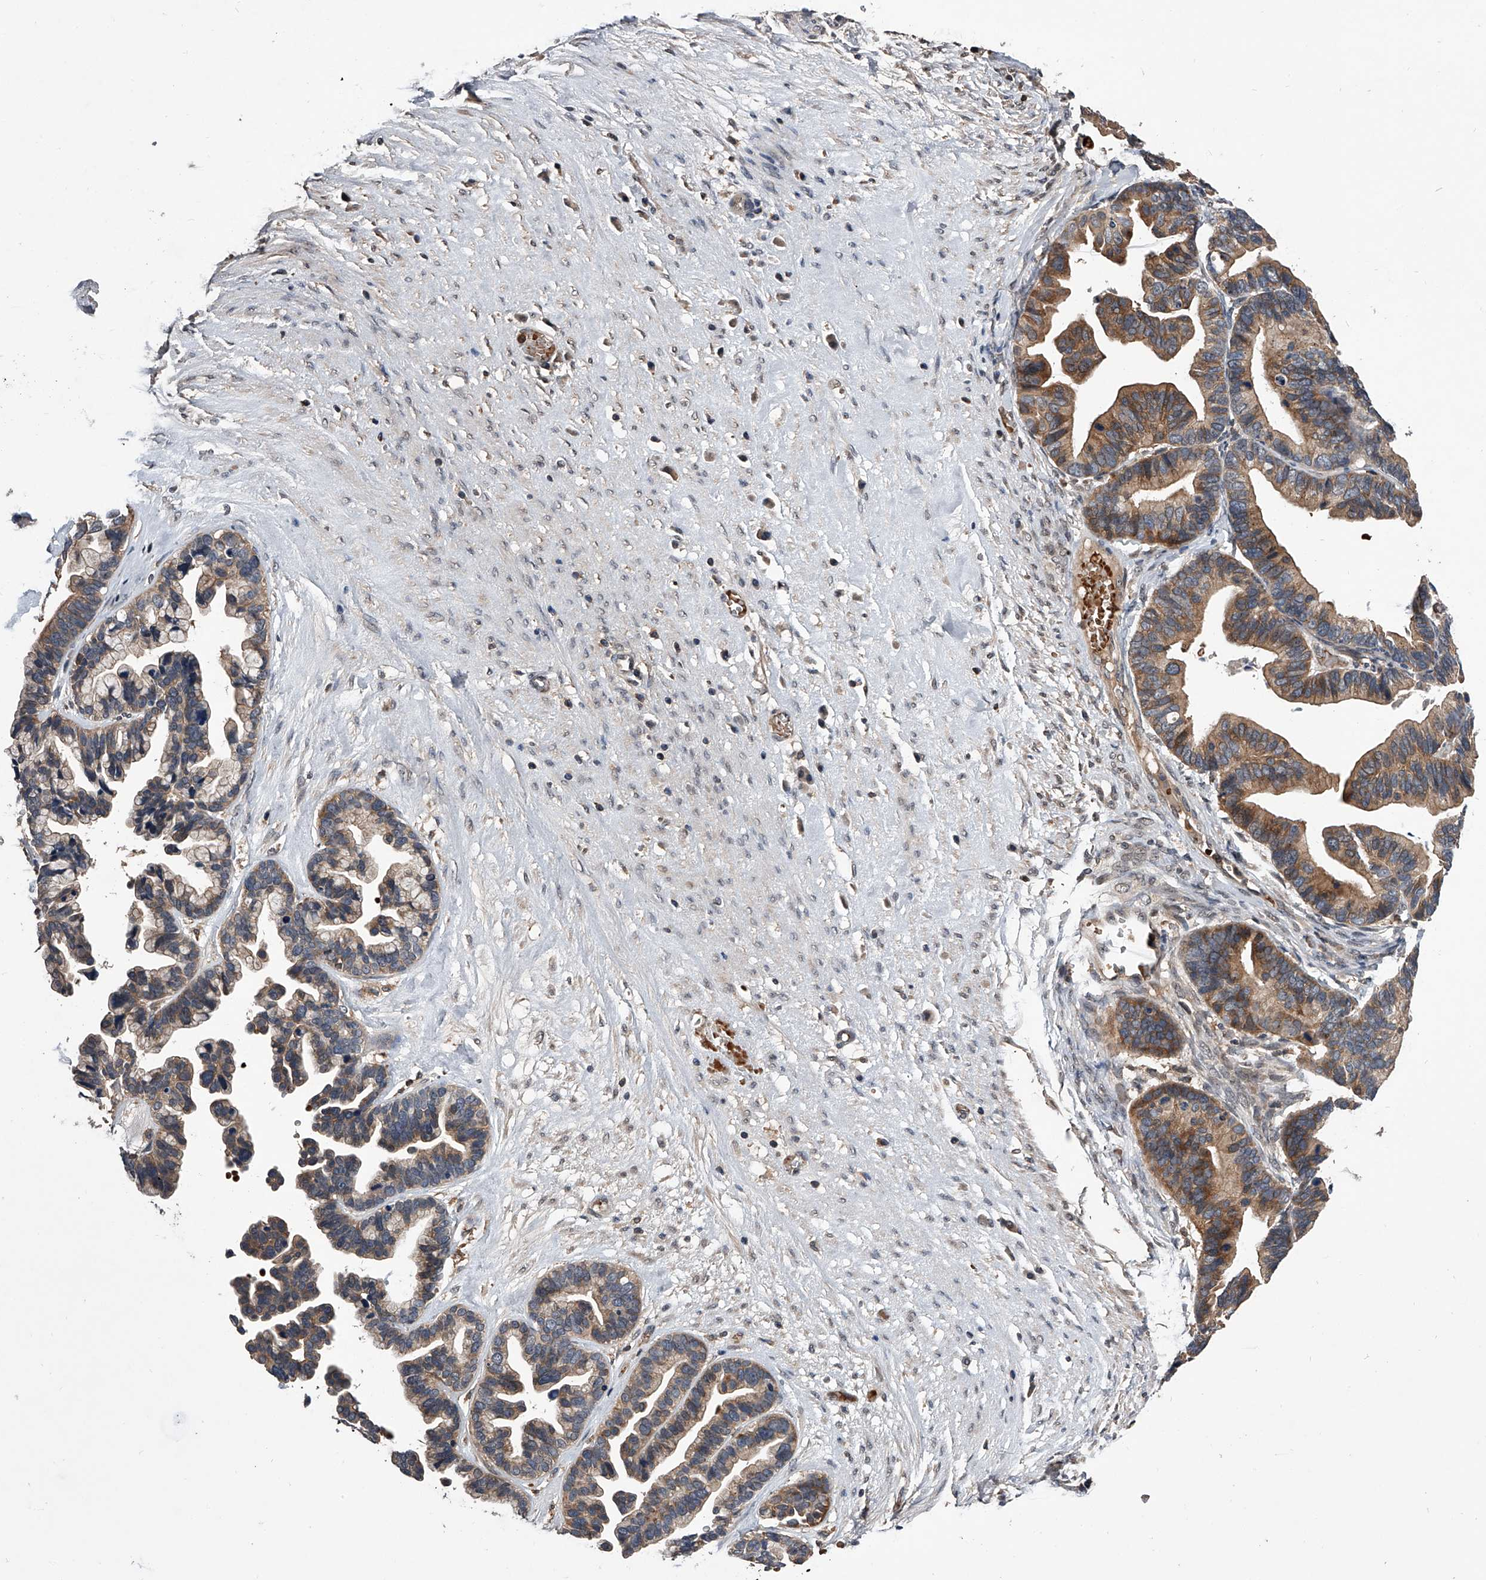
{"staining": {"intensity": "moderate", "quantity": "25%-75%", "location": "cytoplasmic/membranous"}, "tissue": "ovarian cancer", "cell_type": "Tumor cells", "image_type": "cancer", "snomed": [{"axis": "morphology", "description": "Cystadenocarcinoma, serous, NOS"}, {"axis": "topography", "description": "Ovary"}], "caption": "Immunohistochemistry (DAB (3,3'-diaminobenzidine)) staining of ovarian serous cystadenocarcinoma shows moderate cytoplasmic/membranous protein positivity in about 25%-75% of tumor cells.", "gene": "ZNF30", "patient": {"sex": "female", "age": 56}}